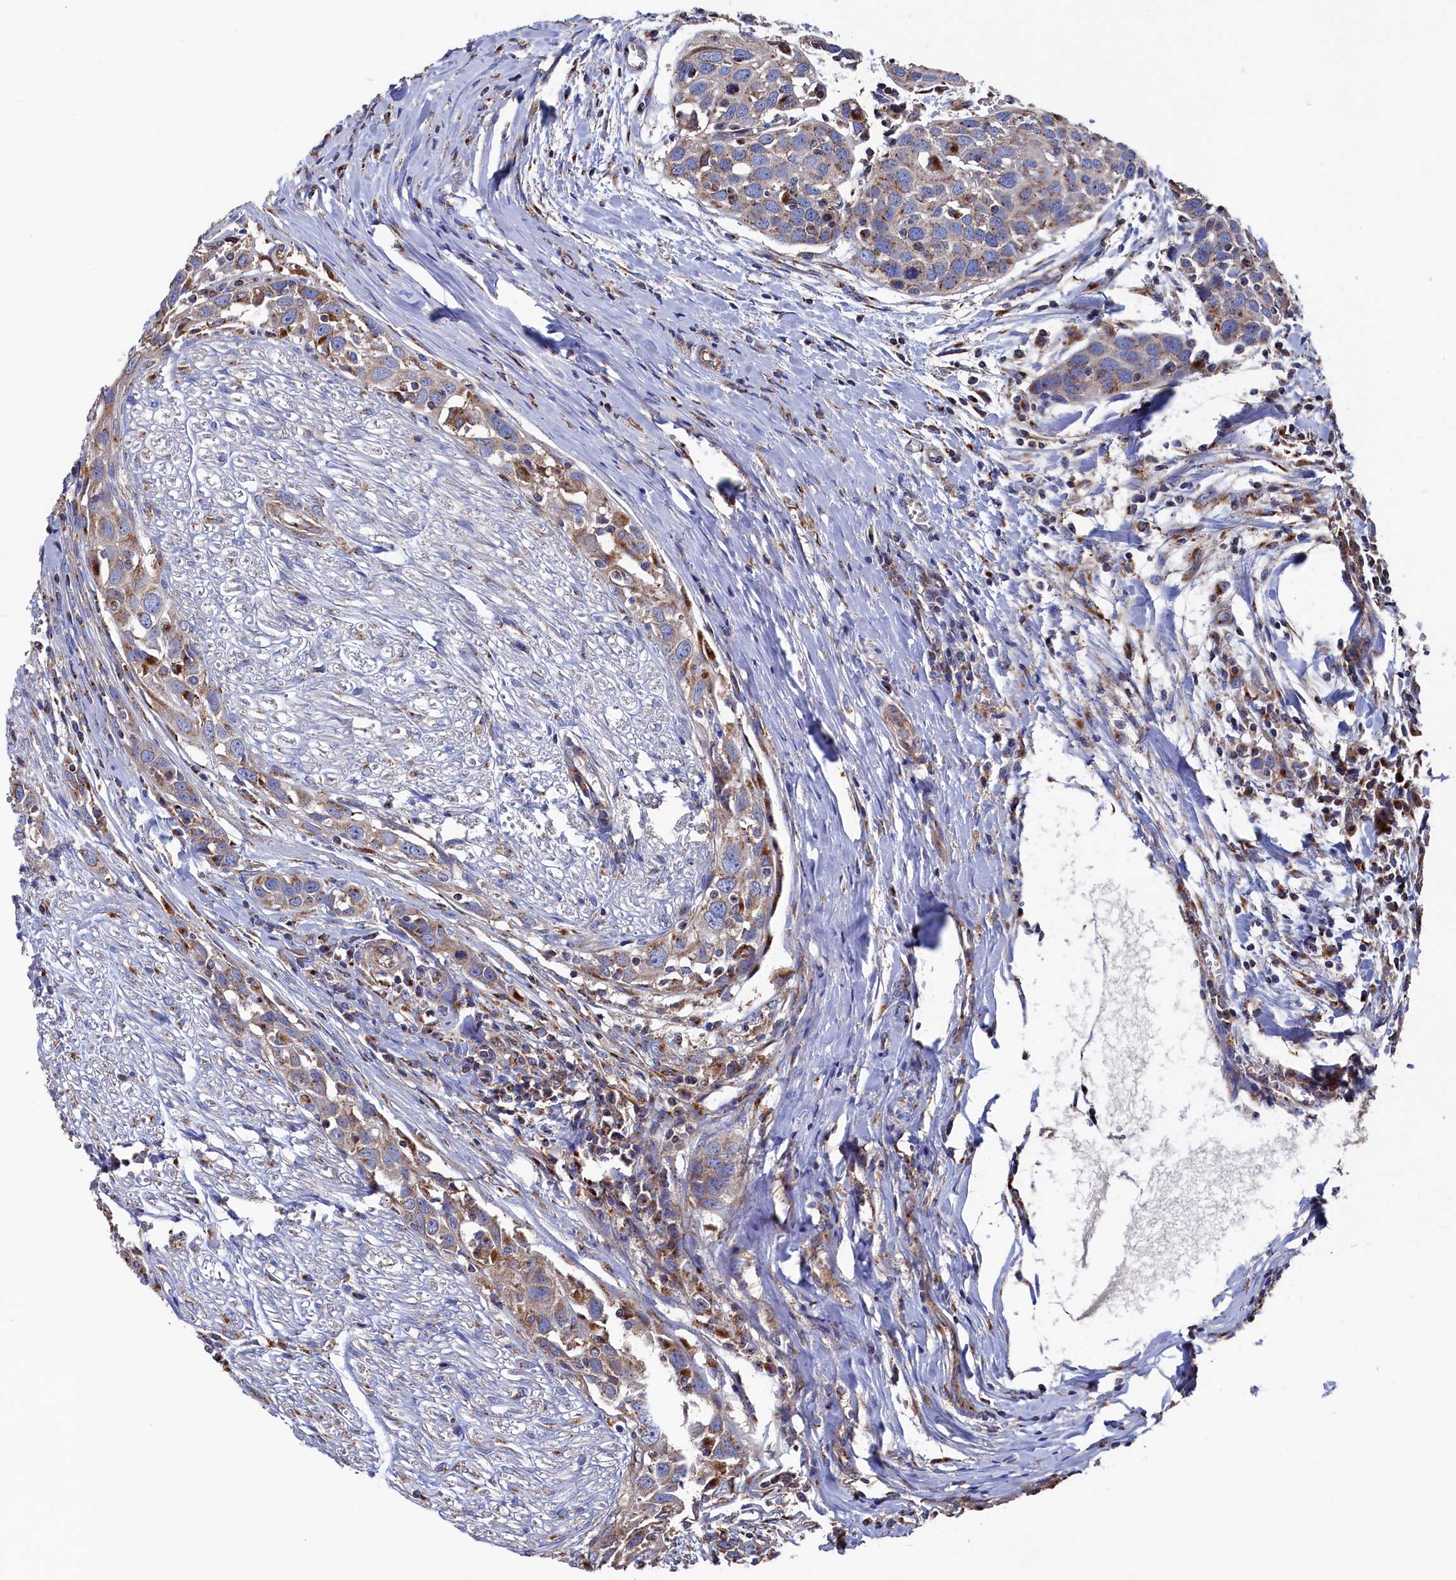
{"staining": {"intensity": "moderate", "quantity": "<25%", "location": "cytoplasmic/membranous"}, "tissue": "head and neck cancer", "cell_type": "Tumor cells", "image_type": "cancer", "snomed": [{"axis": "morphology", "description": "Squamous cell carcinoma, NOS"}, {"axis": "topography", "description": "Oral tissue"}, {"axis": "topography", "description": "Head-Neck"}], "caption": "This is an image of IHC staining of head and neck cancer (squamous cell carcinoma), which shows moderate staining in the cytoplasmic/membranous of tumor cells.", "gene": "PRRC1", "patient": {"sex": "female", "age": 50}}